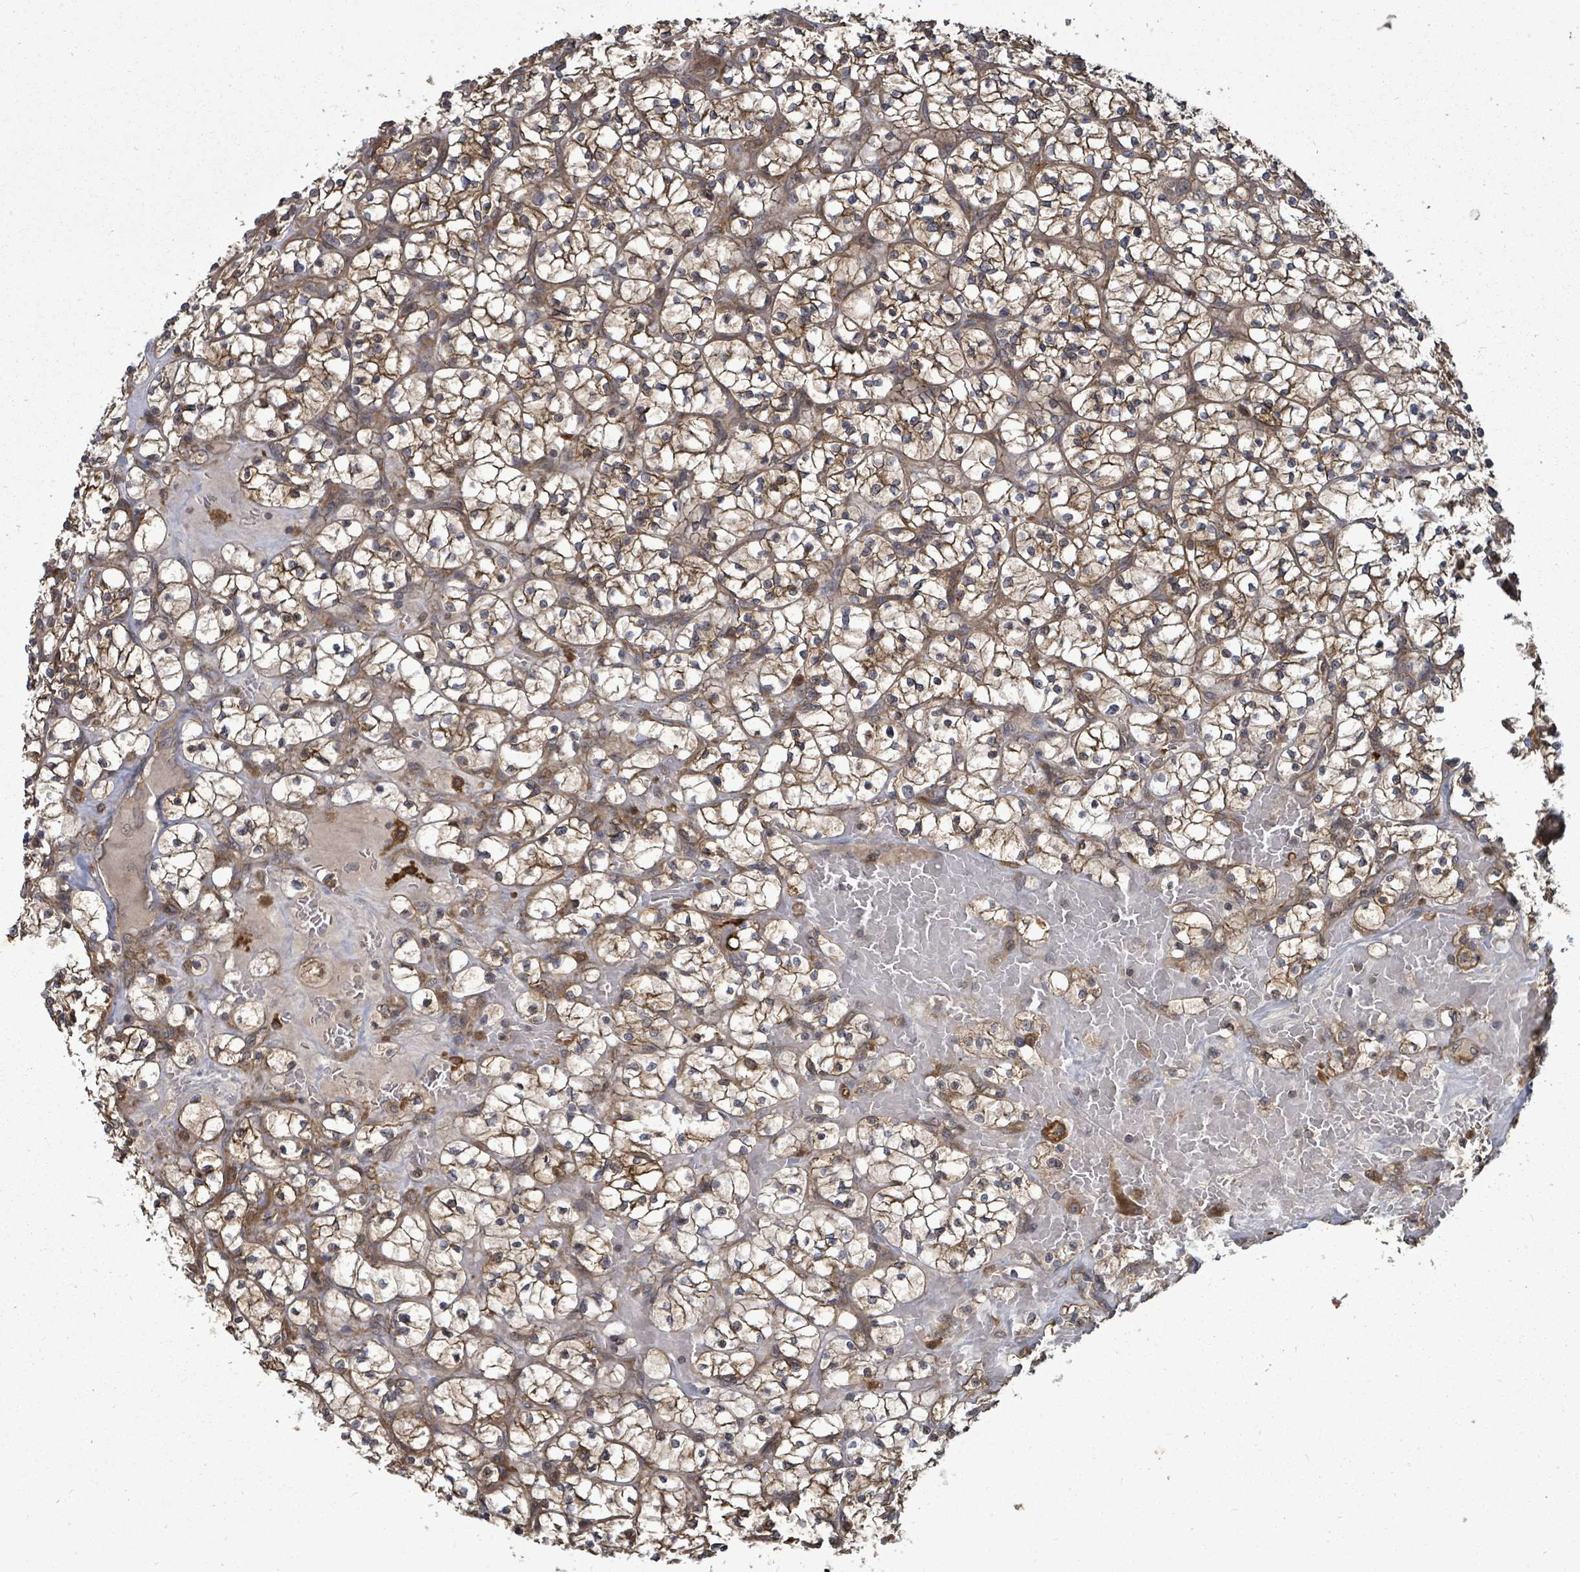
{"staining": {"intensity": "moderate", "quantity": ">75%", "location": "cytoplasmic/membranous"}, "tissue": "renal cancer", "cell_type": "Tumor cells", "image_type": "cancer", "snomed": [{"axis": "morphology", "description": "Adenocarcinoma, NOS"}, {"axis": "topography", "description": "Kidney"}], "caption": "High-power microscopy captured an immunohistochemistry photomicrograph of adenocarcinoma (renal), revealing moderate cytoplasmic/membranous positivity in approximately >75% of tumor cells.", "gene": "EIF3C", "patient": {"sex": "female", "age": 64}}